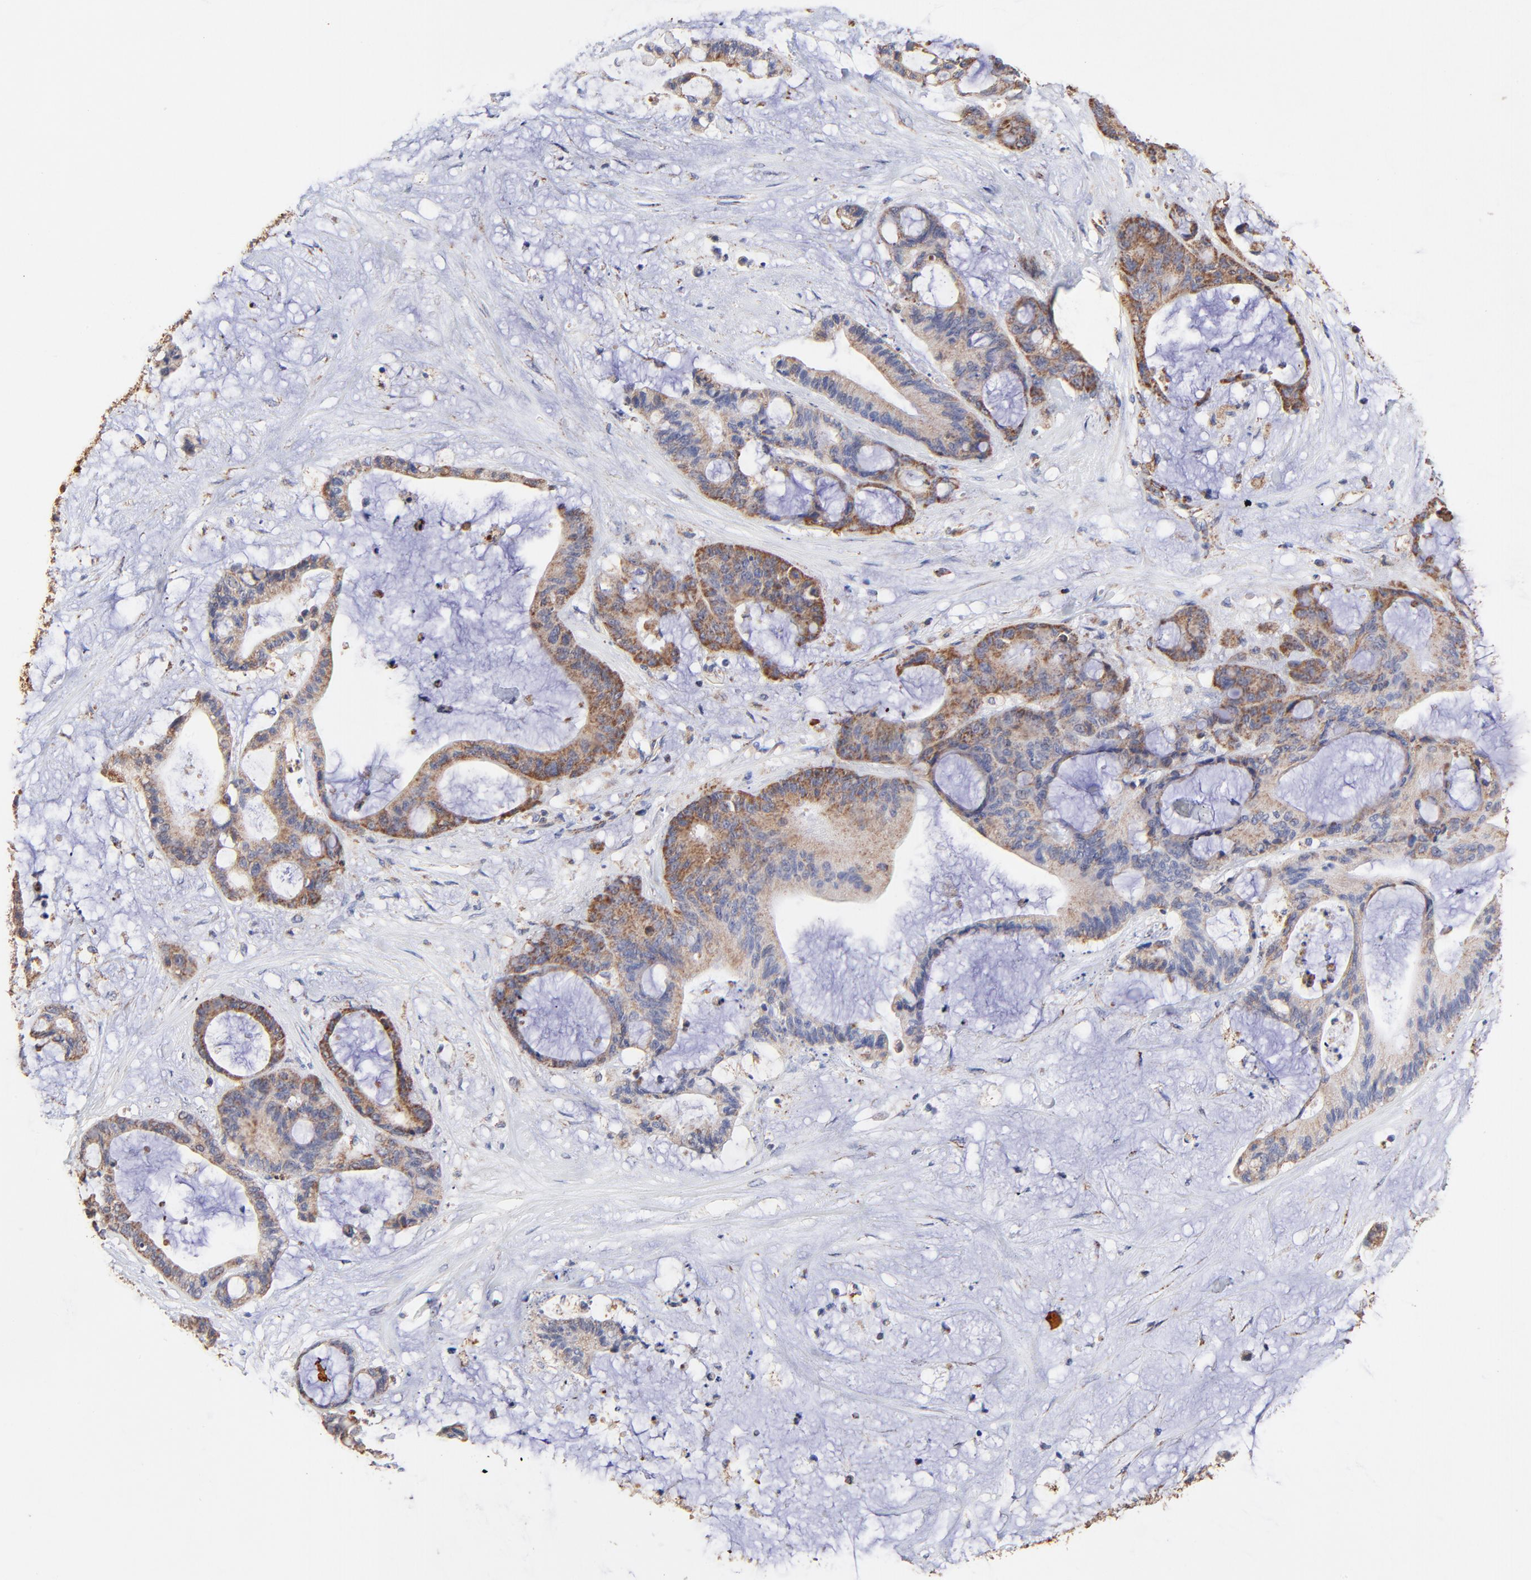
{"staining": {"intensity": "moderate", "quantity": ">75%", "location": "cytoplasmic/membranous"}, "tissue": "liver cancer", "cell_type": "Tumor cells", "image_type": "cancer", "snomed": [{"axis": "morphology", "description": "Cholangiocarcinoma"}, {"axis": "topography", "description": "Liver"}], "caption": "A micrograph showing moderate cytoplasmic/membranous positivity in approximately >75% of tumor cells in cholangiocarcinoma (liver), as visualized by brown immunohistochemical staining.", "gene": "SSBP1", "patient": {"sex": "female", "age": 73}}